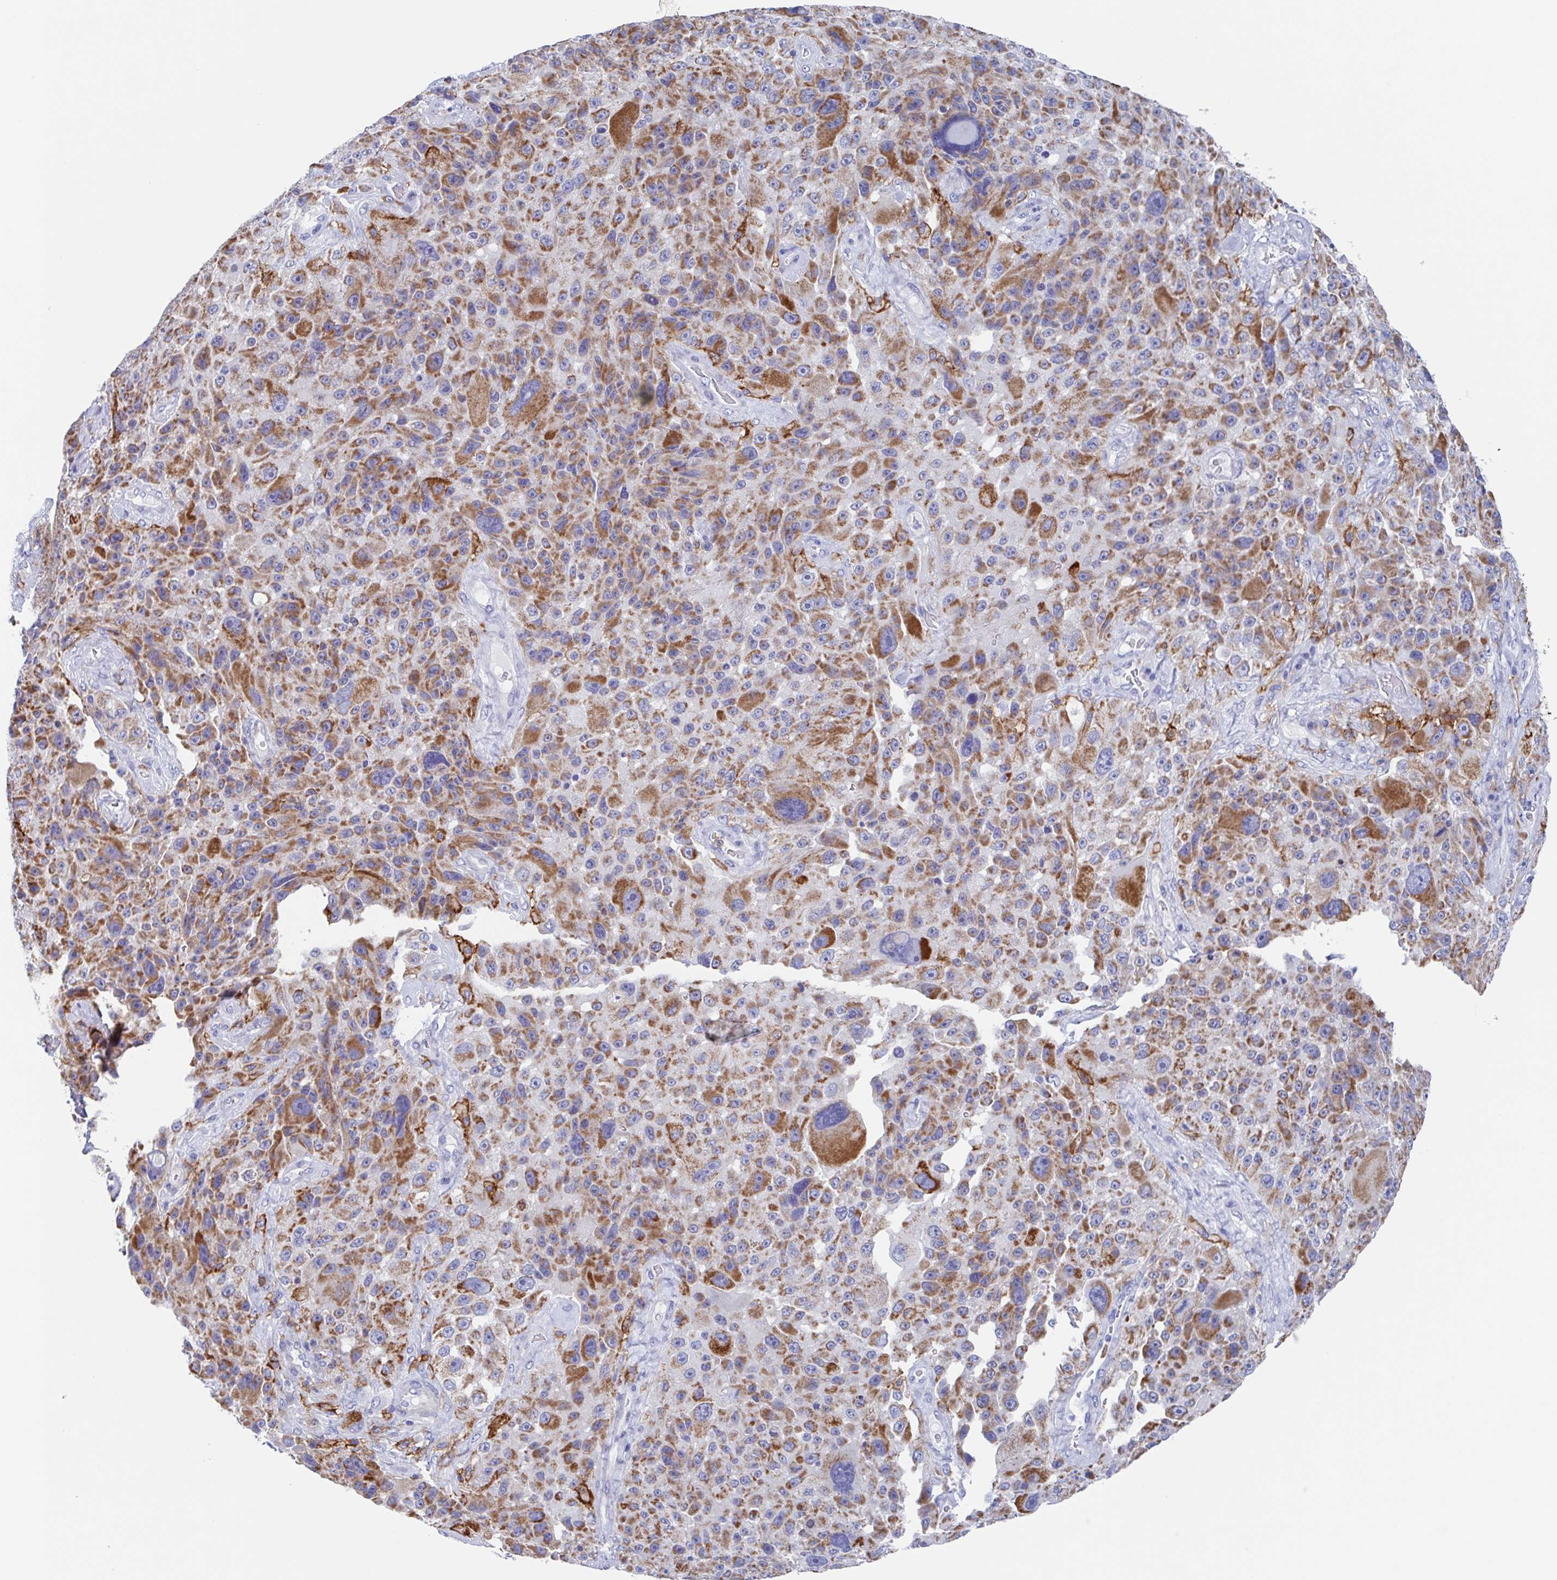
{"staining": {"intensity": "moderate", "quantity": ">75%", "location": "cytoplasmic/membranous"}, "tissue": "melanoma", "cell_type": "Tumor cells", "image_type": "cancer", "snomed": [{"axis": "morphology", "description": "Malignant melanoma, Metastatic site"}, {"axis": "topography", "description": "Lymph node"}], "caption": "Immunohistochemistry (IHC) staining of melanoma, which shows medium levels of moderate cytoplasmic/membranous expression in about >75% of tumor cells indicating moderate cytoplasmic/membranous protein staining. The staining was performed using DAB (3,3'-diaminobenzidine) (brown) for protein detection and nuclei were counterstained in hematoxylin (blue).", "gene": "FCGR3A", "patient": {"sex": "male", "age": 62}}